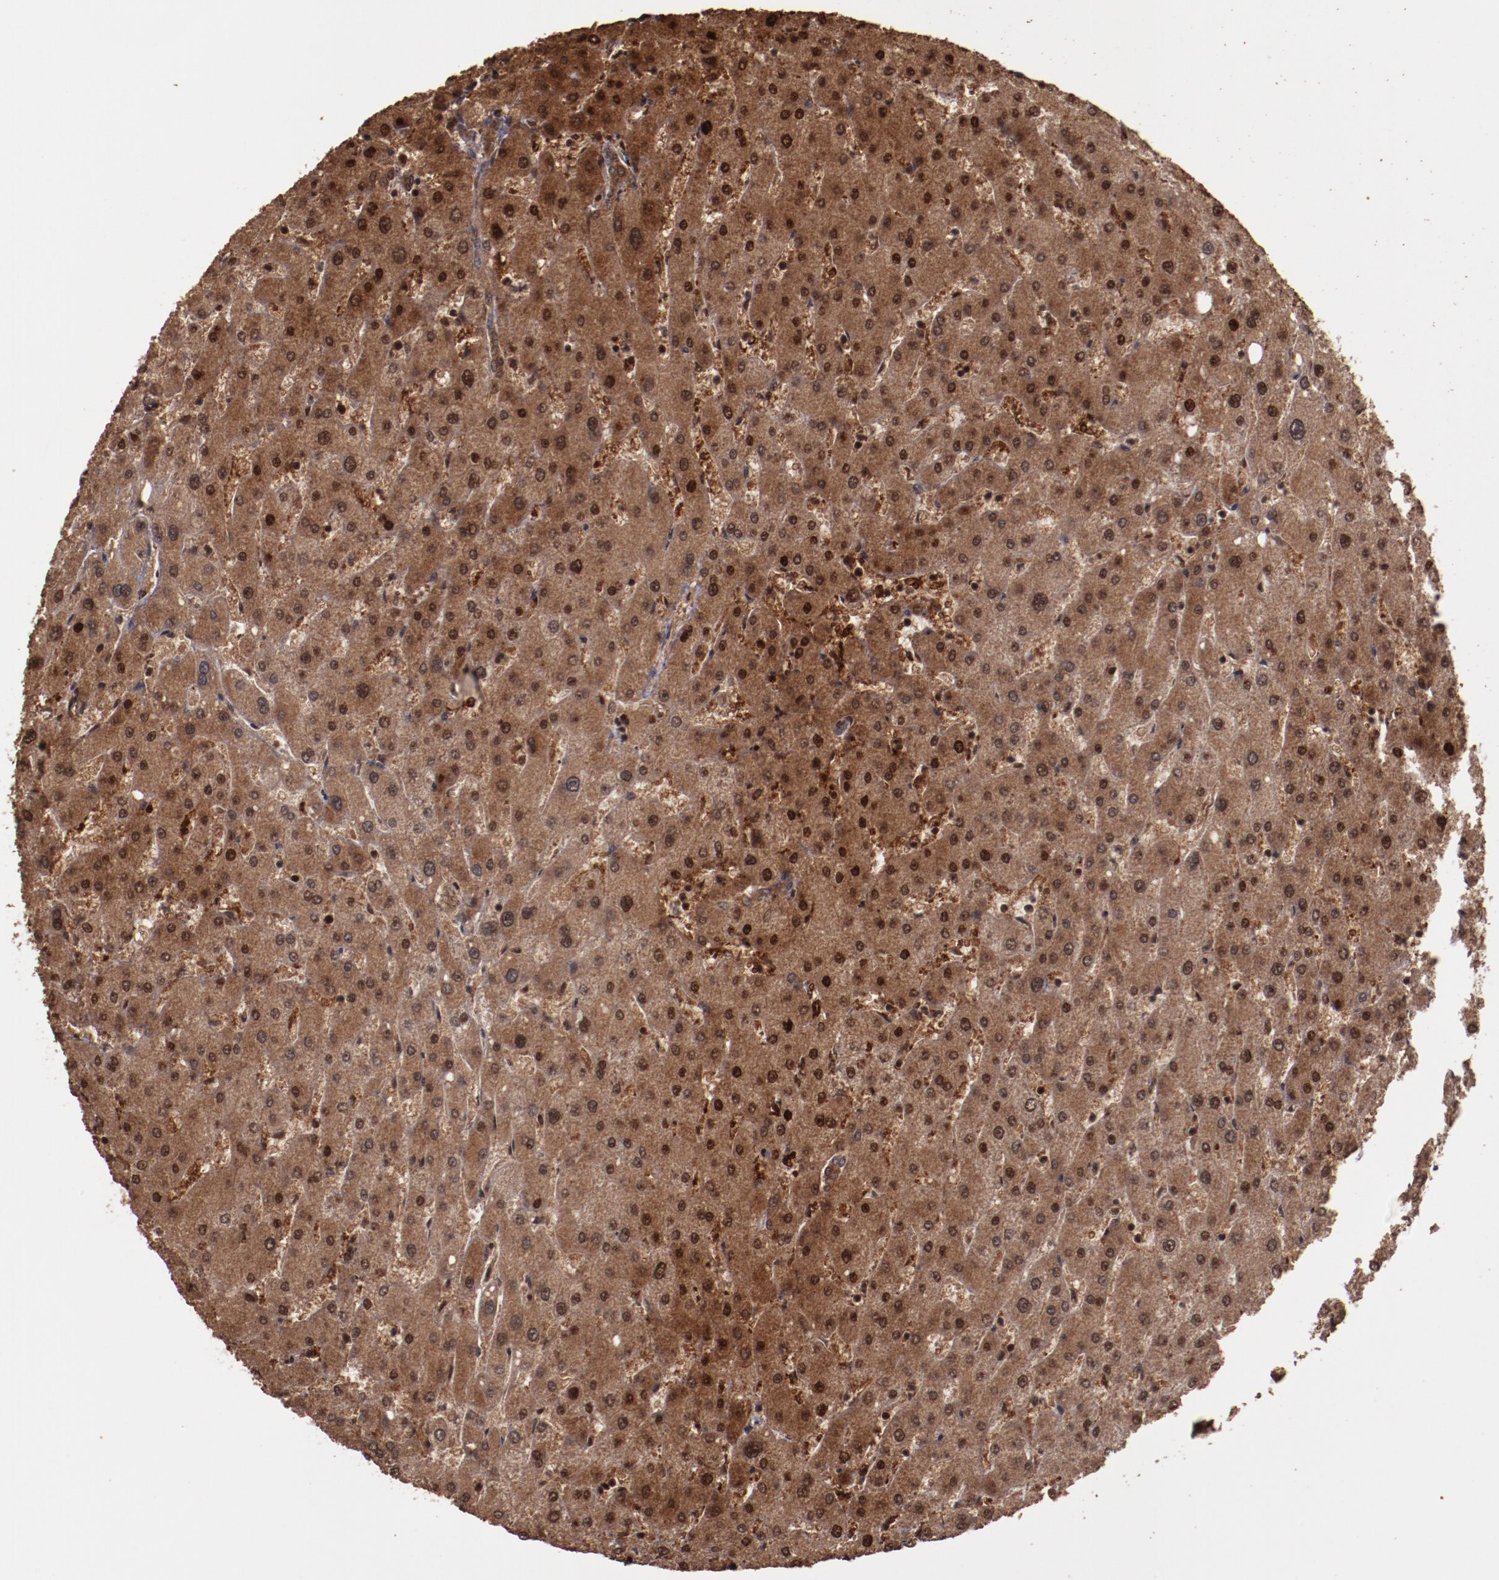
{"staining": {"intensity": "moderate", "quantity": ">75%", "location": "cytoplasmic/membranous,nuclear"}, "tissue": "liver", "cell_type": "Cholangiocytes", "image_type": "normal", "snomed": [{"axis": "morphology", "description": "Normal tissue, NOS"}, {"axis": "topography", "description": "Liver"}], "caption": "Immunohistochemistry staining of normal liver, which displays medium levels of moderate cytoplasmic/membranous,nuclear expression in about >75% of cholangiocytes indicating moderate cytoplasmic/membranous,nuclear protein positivity. The staining was performed using DAB (3,3'-diaminobenzidine) (brown) for protein detection and nuclei were counterstained in hematoxylin (blue).", "gene": "DDX24", "patient": {"sex": "male", "age": 67}}